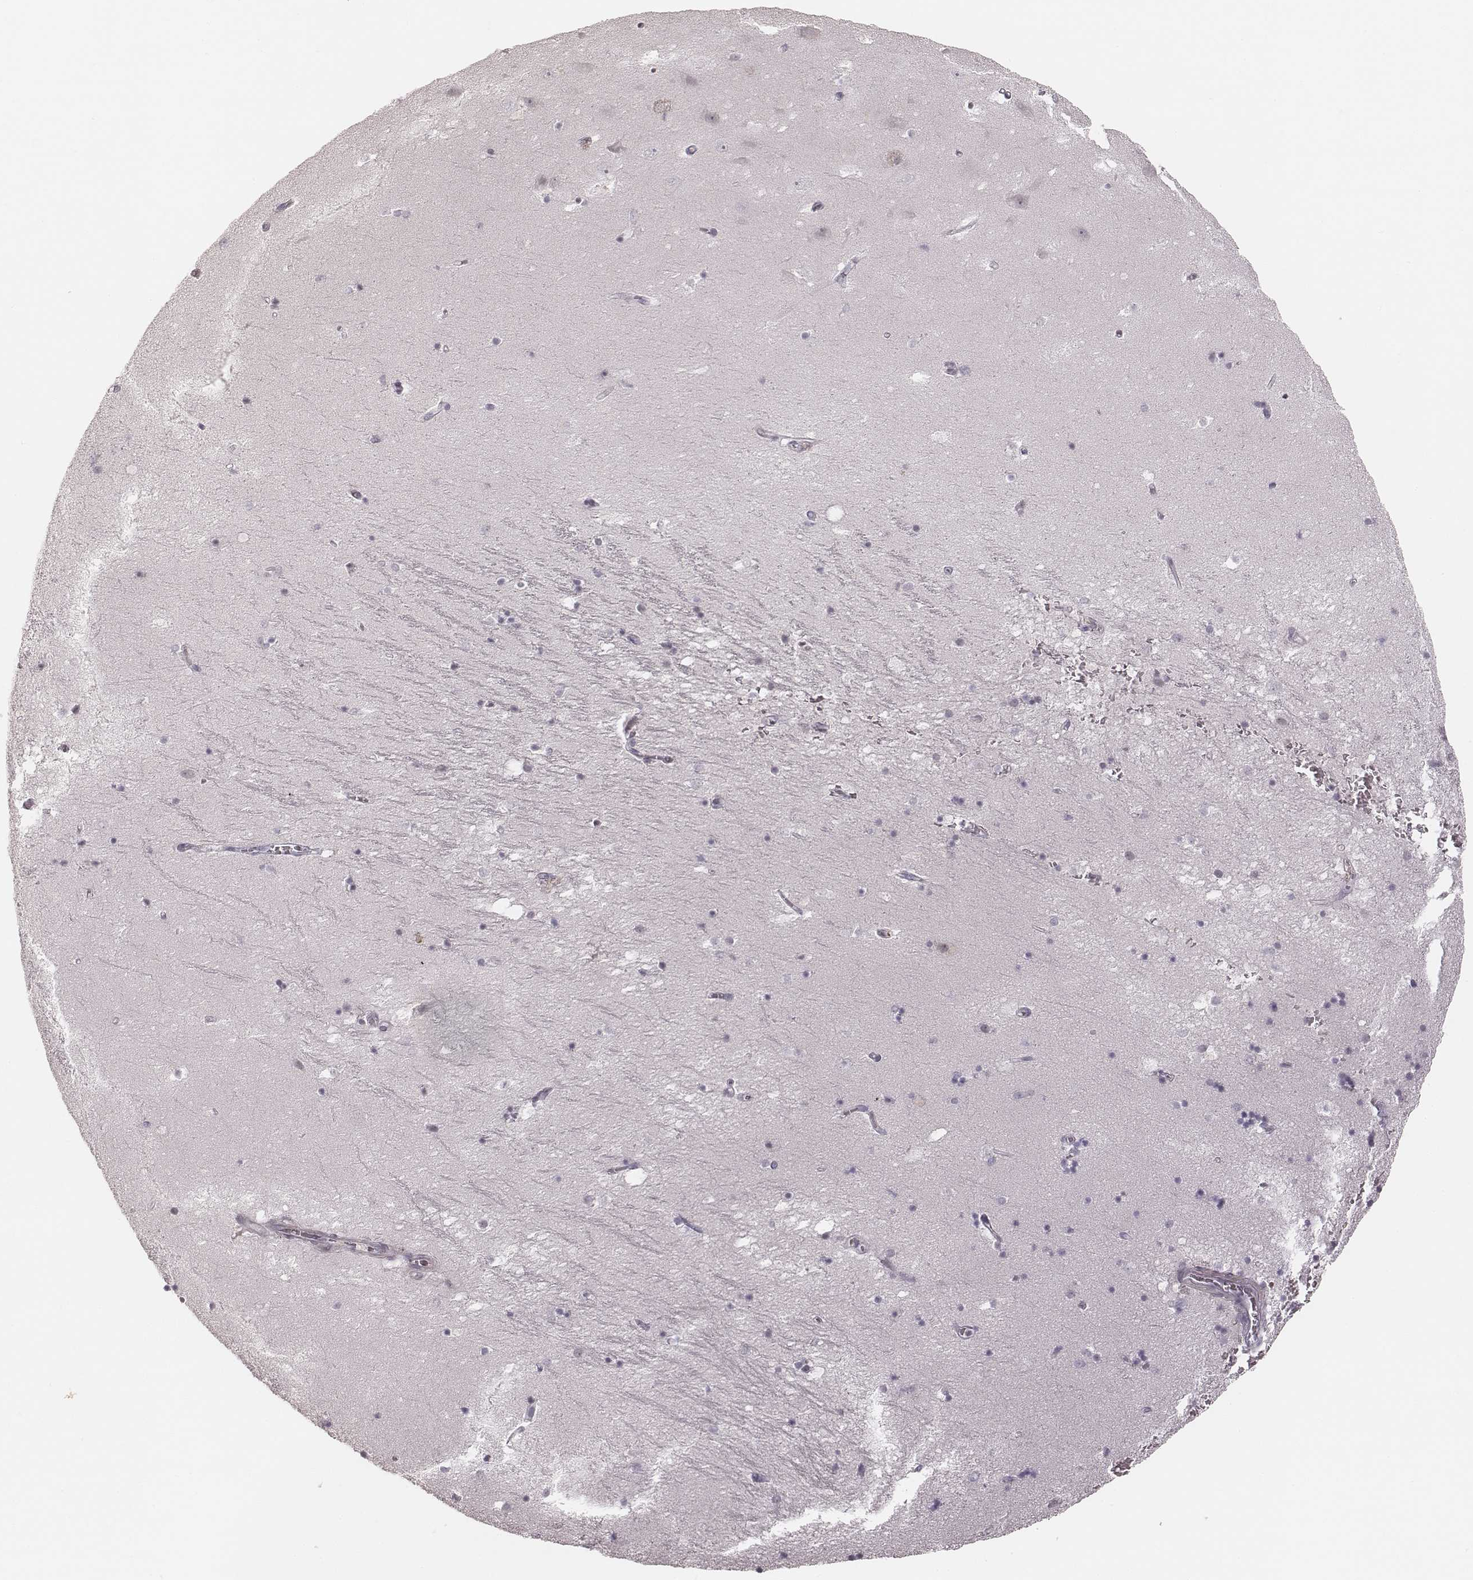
{"staining": {"intensity": "negative", "quantity": "none", "location": "none"}, "tissue": "hippocampus", "cell_type": "Glial cells", "image_type": "normal", "snomed": [{"axis": "morphology", "description": "Normal tissue, NOS"}, {"axis": "topography", "description": "Hippocampus"}], "caption": "Immunohistochemical staining of benign hippocampus reveals no significant expression in glial cells. Brightfield microscopy of immunohistochemistry (IHC) stained with DAB (3,3'-diaminobenzidine) (brown) and hematoxylin (blue), captured at high magnification.", "gene": "MSX1", "patient": {"sex": "male", "age": 58}}